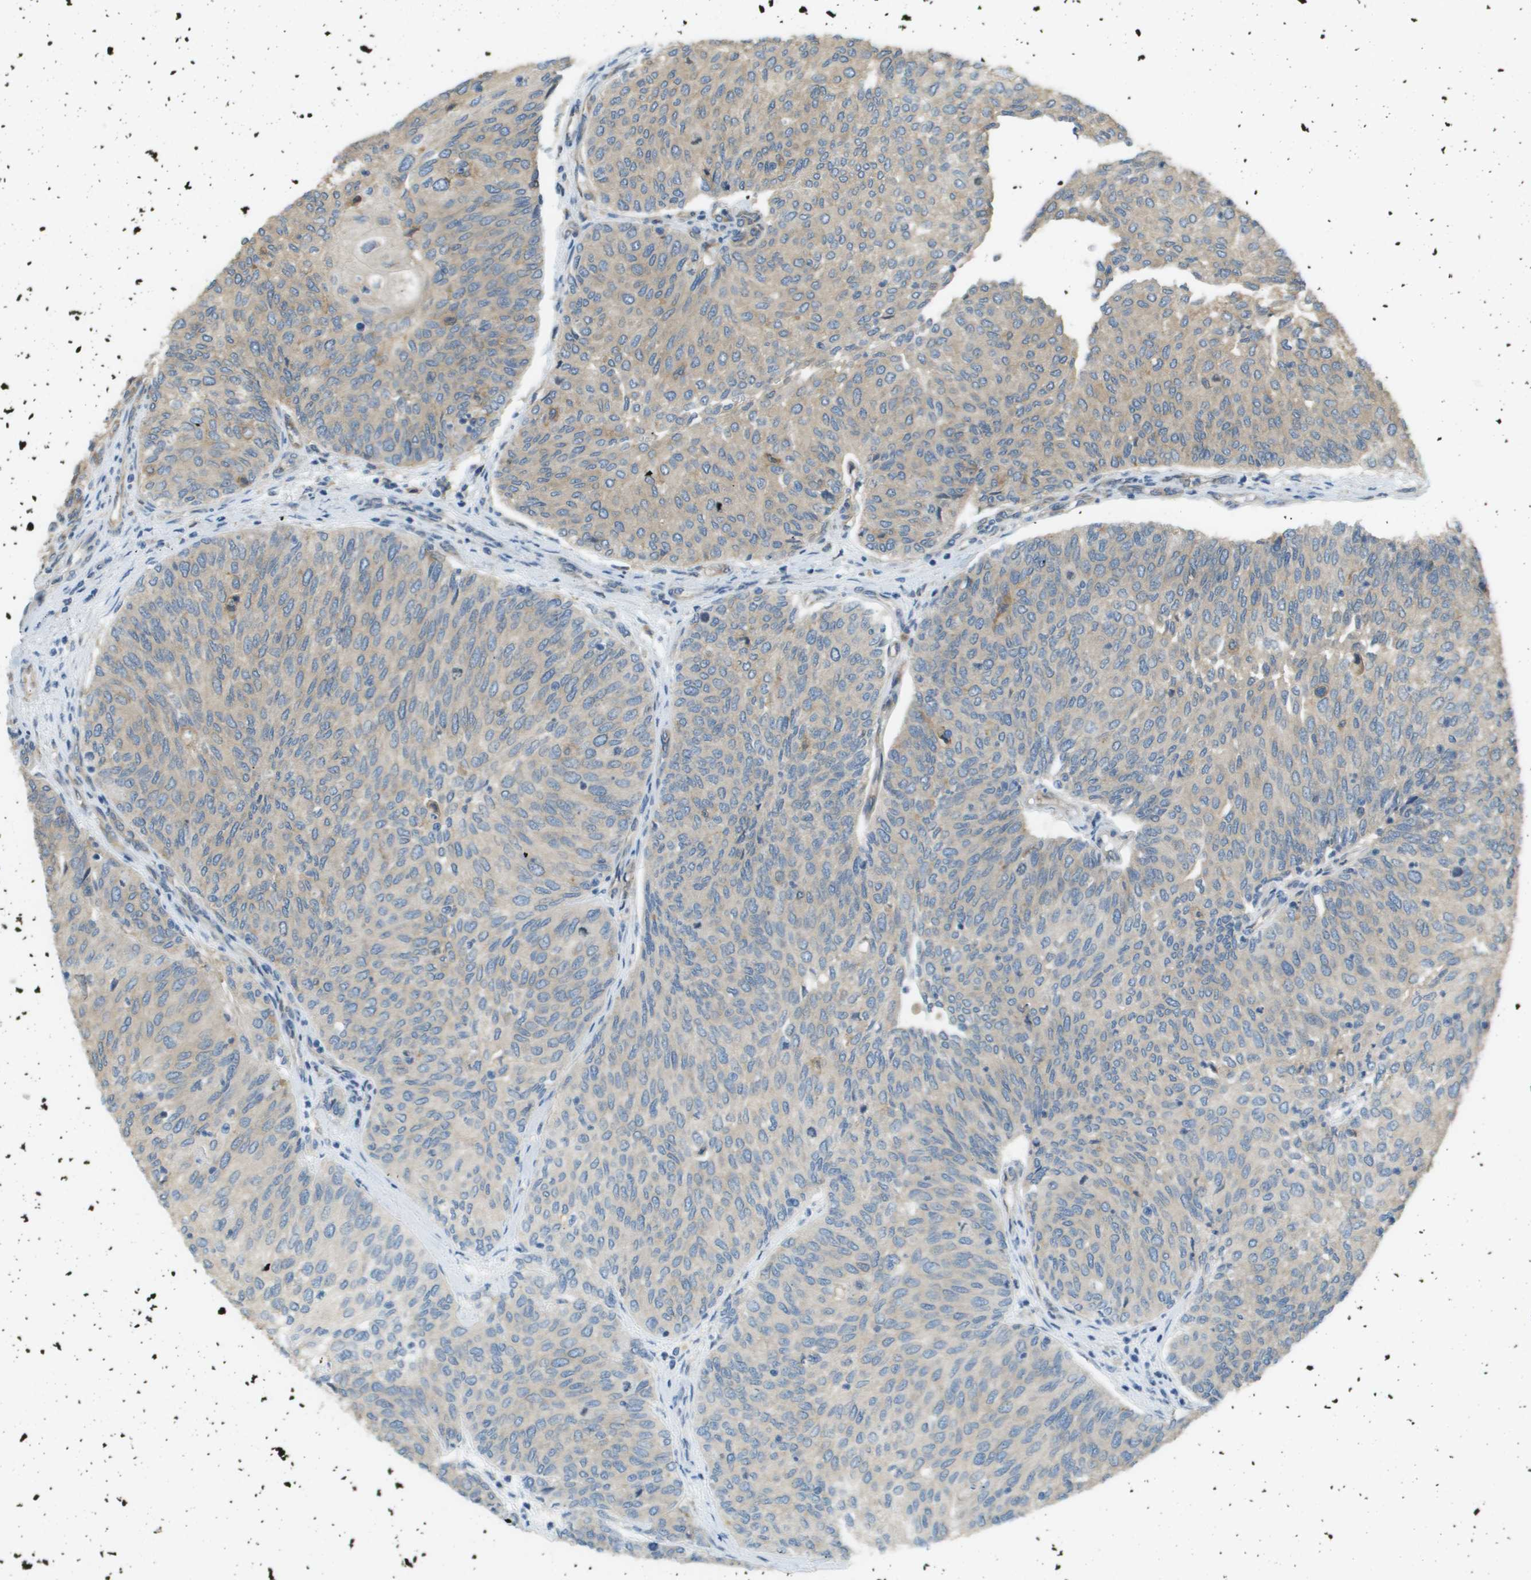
{"staining": {"intensity": "weak", "quantity": "<25%", "location": "cytoplasmic/membranous"}, "tissue": "urothelial cancer", "cell_type": "Tumor cells", "image_type": "cancer", "snomed": [{"axis": "morphology", "description": "Urothelial carcinoma, Low grade"}, {"axis": "topography", "description": "Urinary bladder"}], "caption": "IHC micrograph of neoplastic tissue: low-grade urothelial carcinoma stained with DAB (3,3'-diaminobenzidine) demonstrates no significant protein expression in tumor cells.", "gene": "CORO1B", "patient": {"sex": "female", "age": 79}}